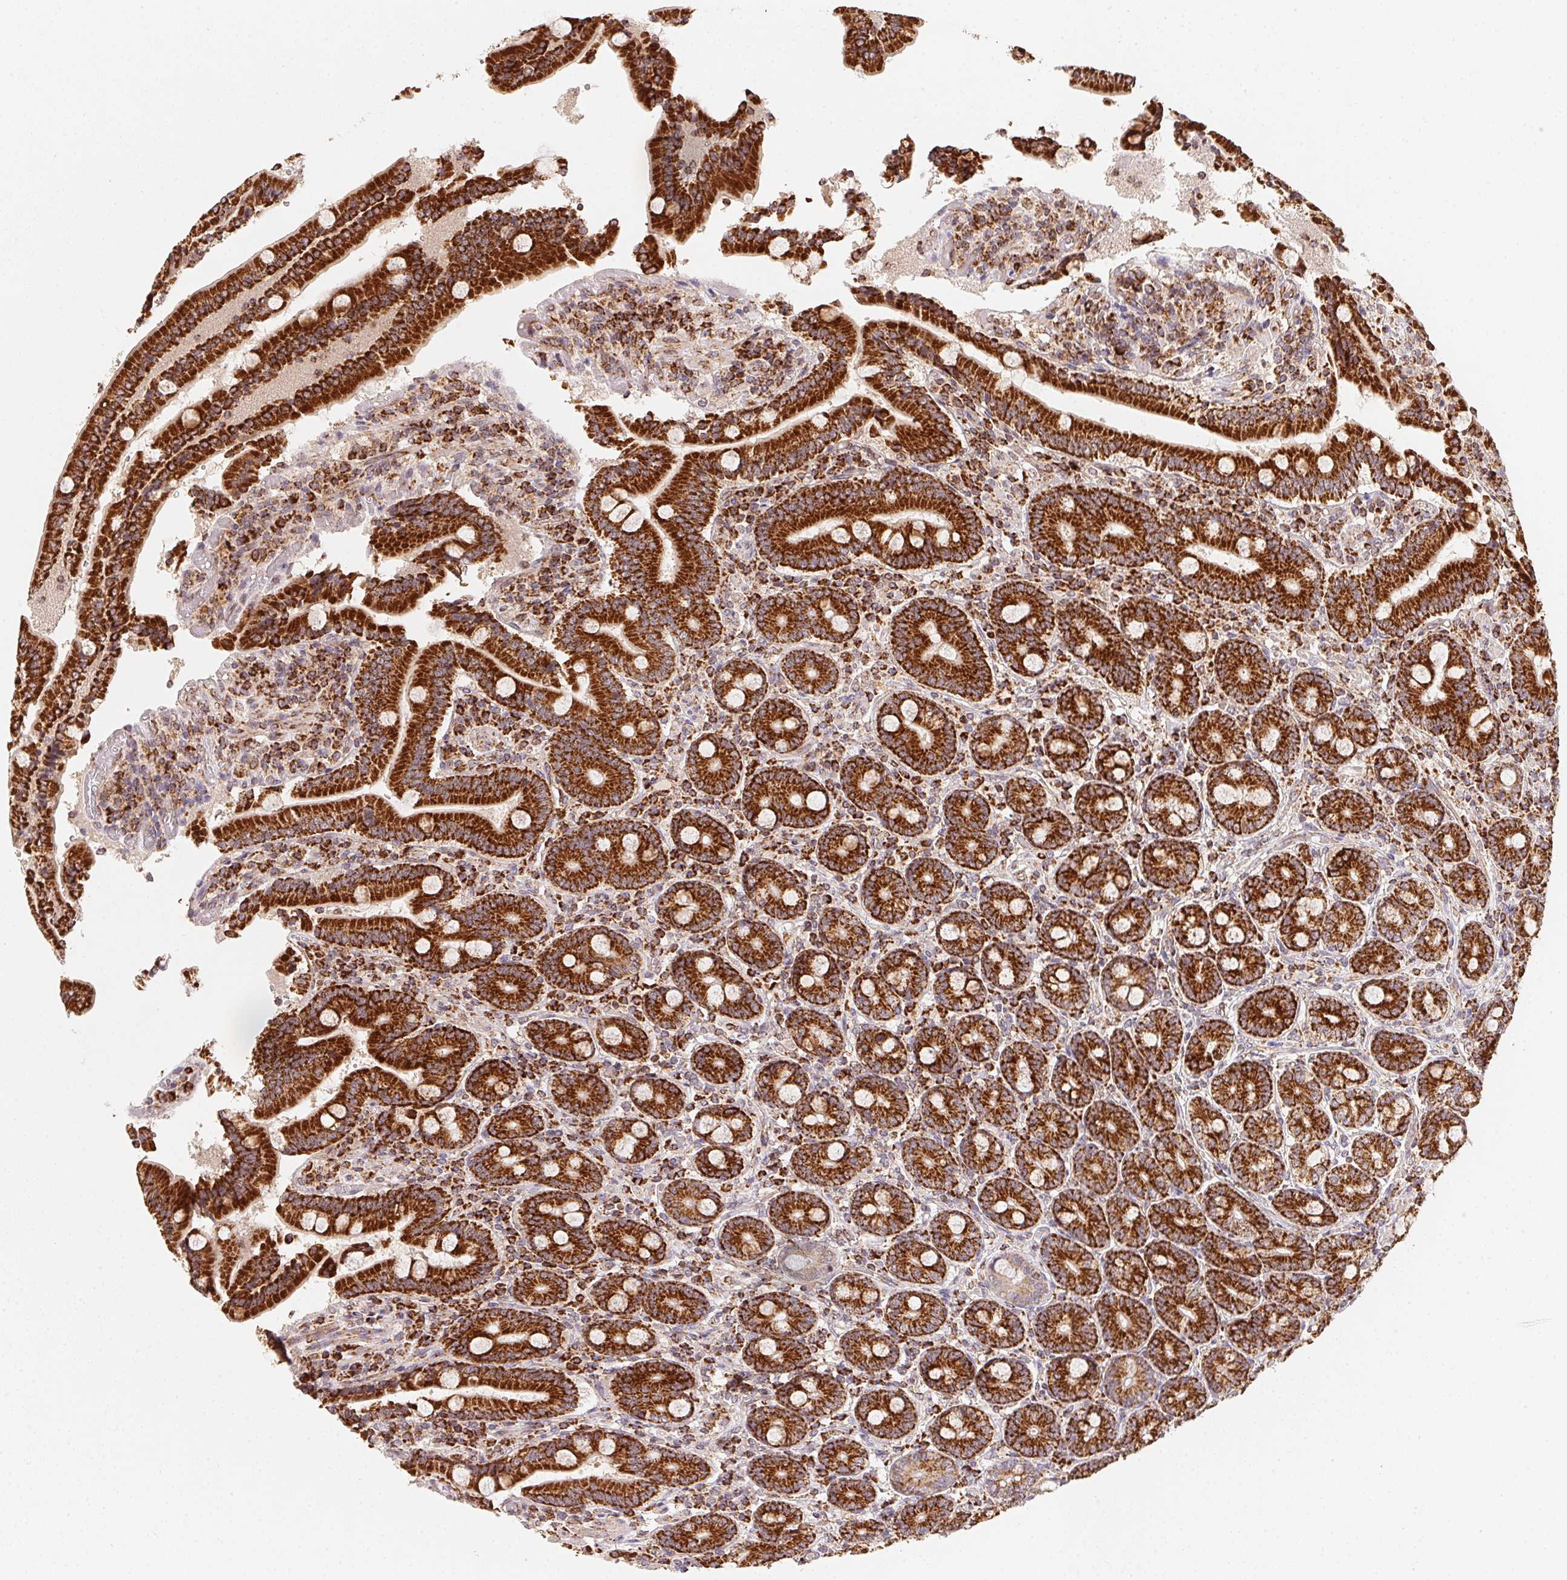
{"staining": {"intensity": "strong", "quantity": ">75%", "location": "cytoplasmic/membranous"}, "tissue": "duodenum", "cell_type": "Glandular cells", "image_type": "normal", "snomed": [{"axis": "morphology", "description": "Normal tissue, NOS"}, {"axis": "topography", "description": "Duodenum"}], "caption": "Strong cytoplasmic/membranous expression for a protein is present in approximately >75% of glandular cells of unremarkable duodenum using immunohistochemistry.", "gene": "NDUFS6", "patient": {"sex": "female", "age": 62}}